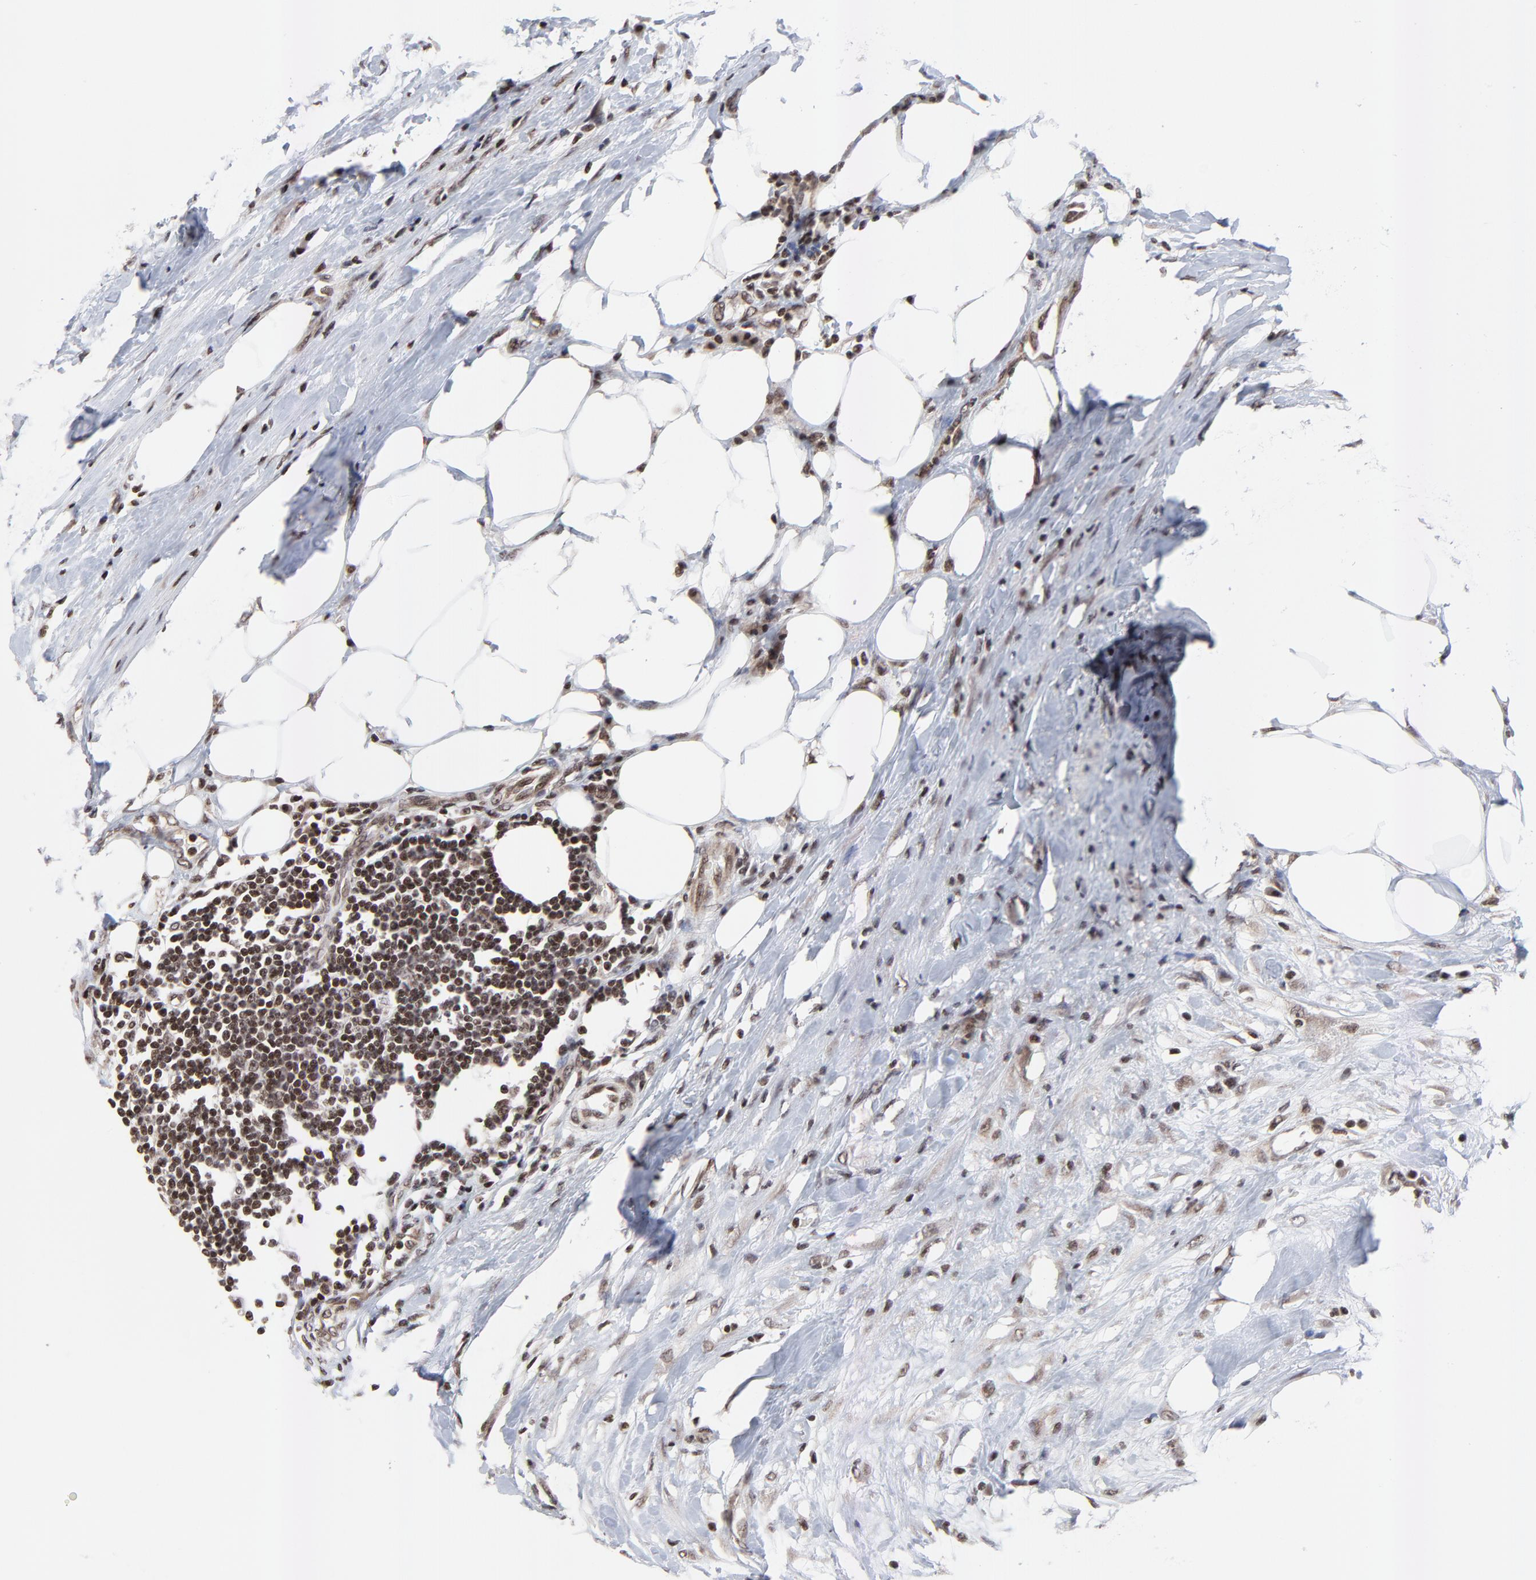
{"staining": {"intensity": "moderate", "quantity": ">75%", "location": "cytoplasmic/membranous,nuclear"}, "tissue": "urothelial cancer", "cell_type": "Tumor cells", "image_type": "cancer", "snomed": [{"axis": "morphology", "description": "Urothelial carcinoma, High grade"}, {"axis": "topography", "description": "Urinary bladder"}], "caption": "Urothelial cancer stained with a brown dye displays moderate cytoplasmic/membranous and nuclear positive staining in about >75% of tumor cells.", "gene": "ZNF777", "patient": {"sex": "male", "age": 61}}